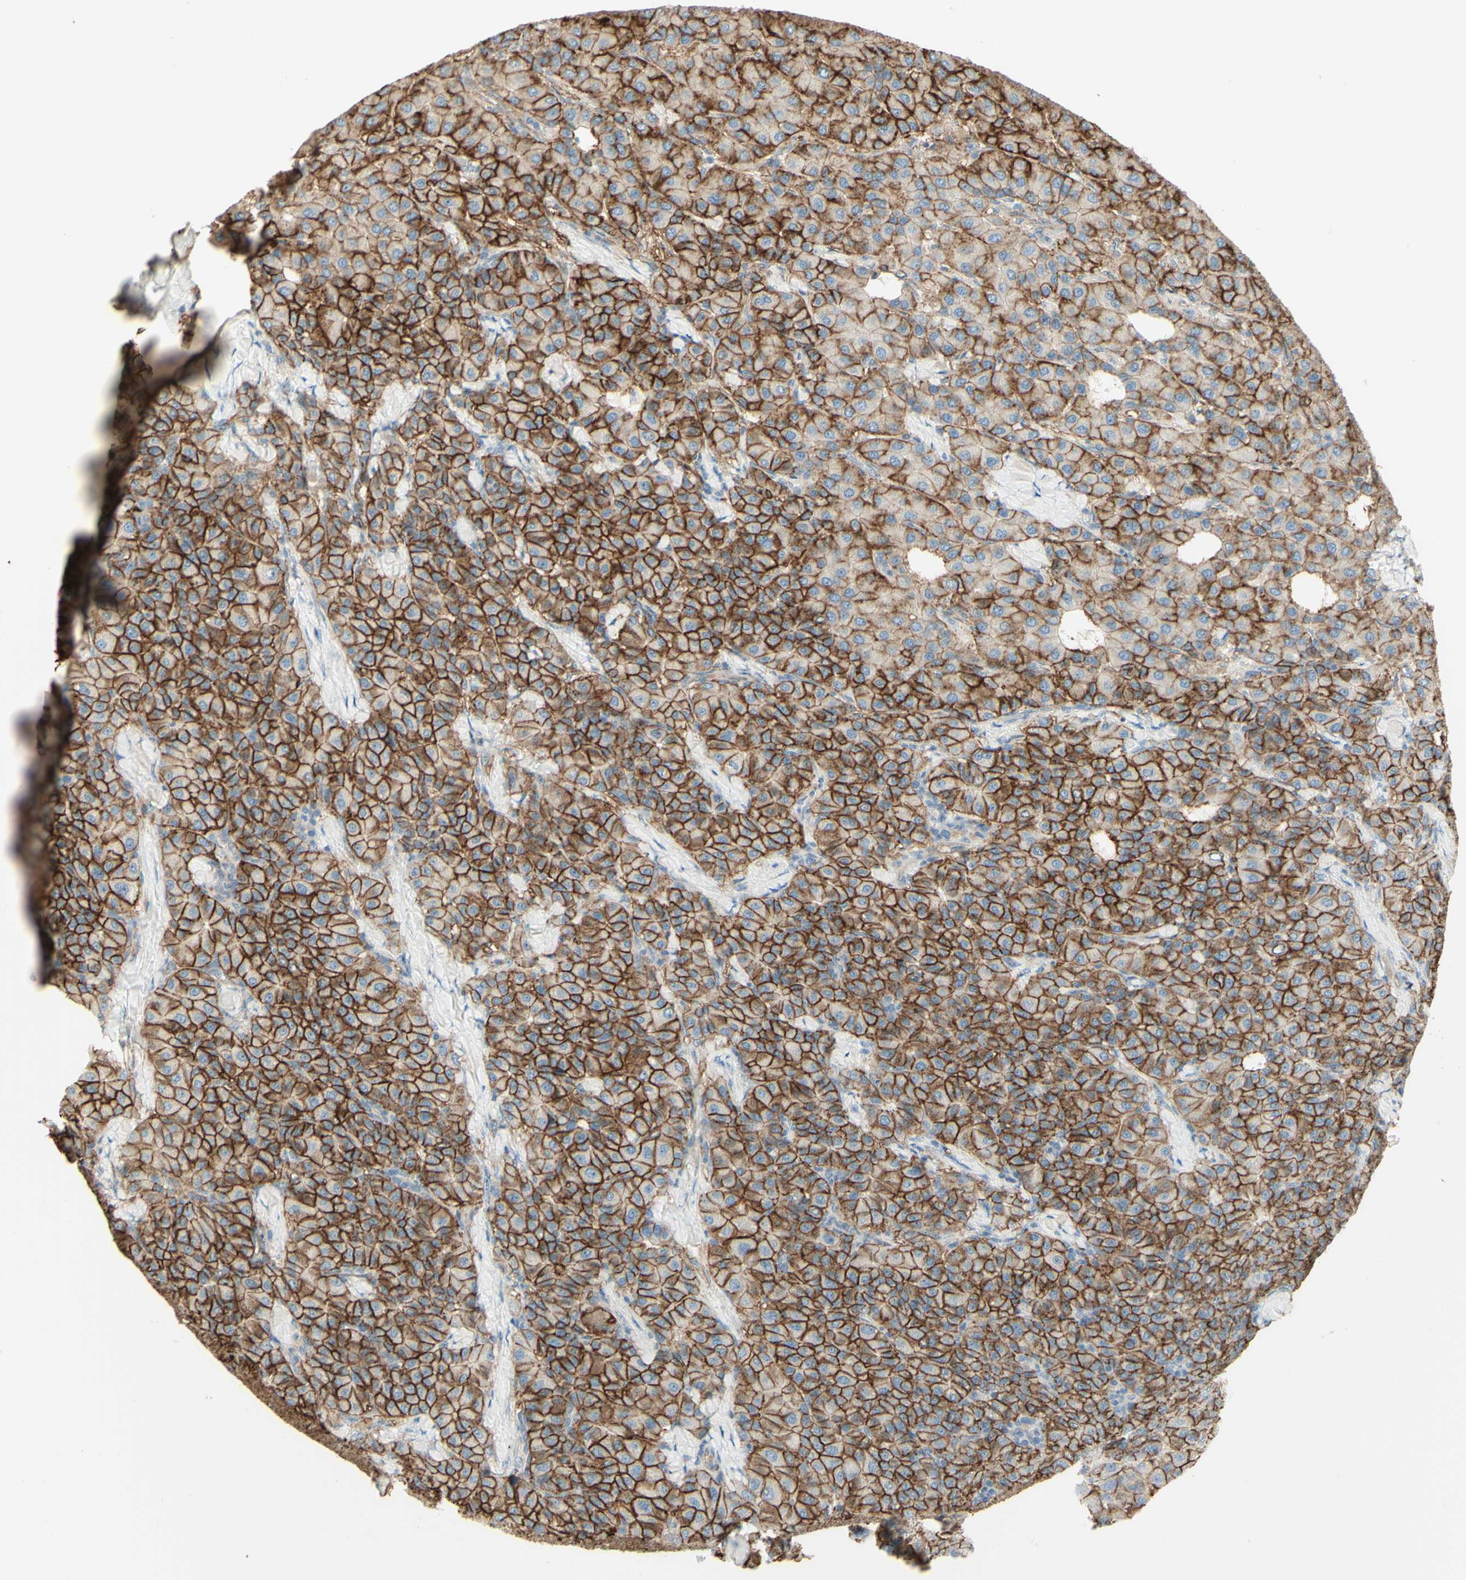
{"staining": {"intensity": "strong", "quantity": ">75%", "location": "cytoplasmic/membranous"}, "tissue": "liver cancer", "cell_type": "Tumor cells", "image_type": "cancer", "snomed": [{"axis": "morphology", "description": "Carcinoma, Hepatocellular, NOS"}, {"axis": "topography", "description": "Liver"}], "caption": "Immunohistochemistry (IHC) of human liver cancer (hepatocellular carcinoma) shows high levels of strong cytoplasmic/membranous positivity in about >75% of tumor cells. The staining was performed using DAB (3,3'-diaminobenzidine) to visualize the protein expression in brown, while the nuclei were stained in blue with hematoxylin (Magnification: 20x).", "gene": "RNF149", "patient": {"sex": "male", "age": 65}}